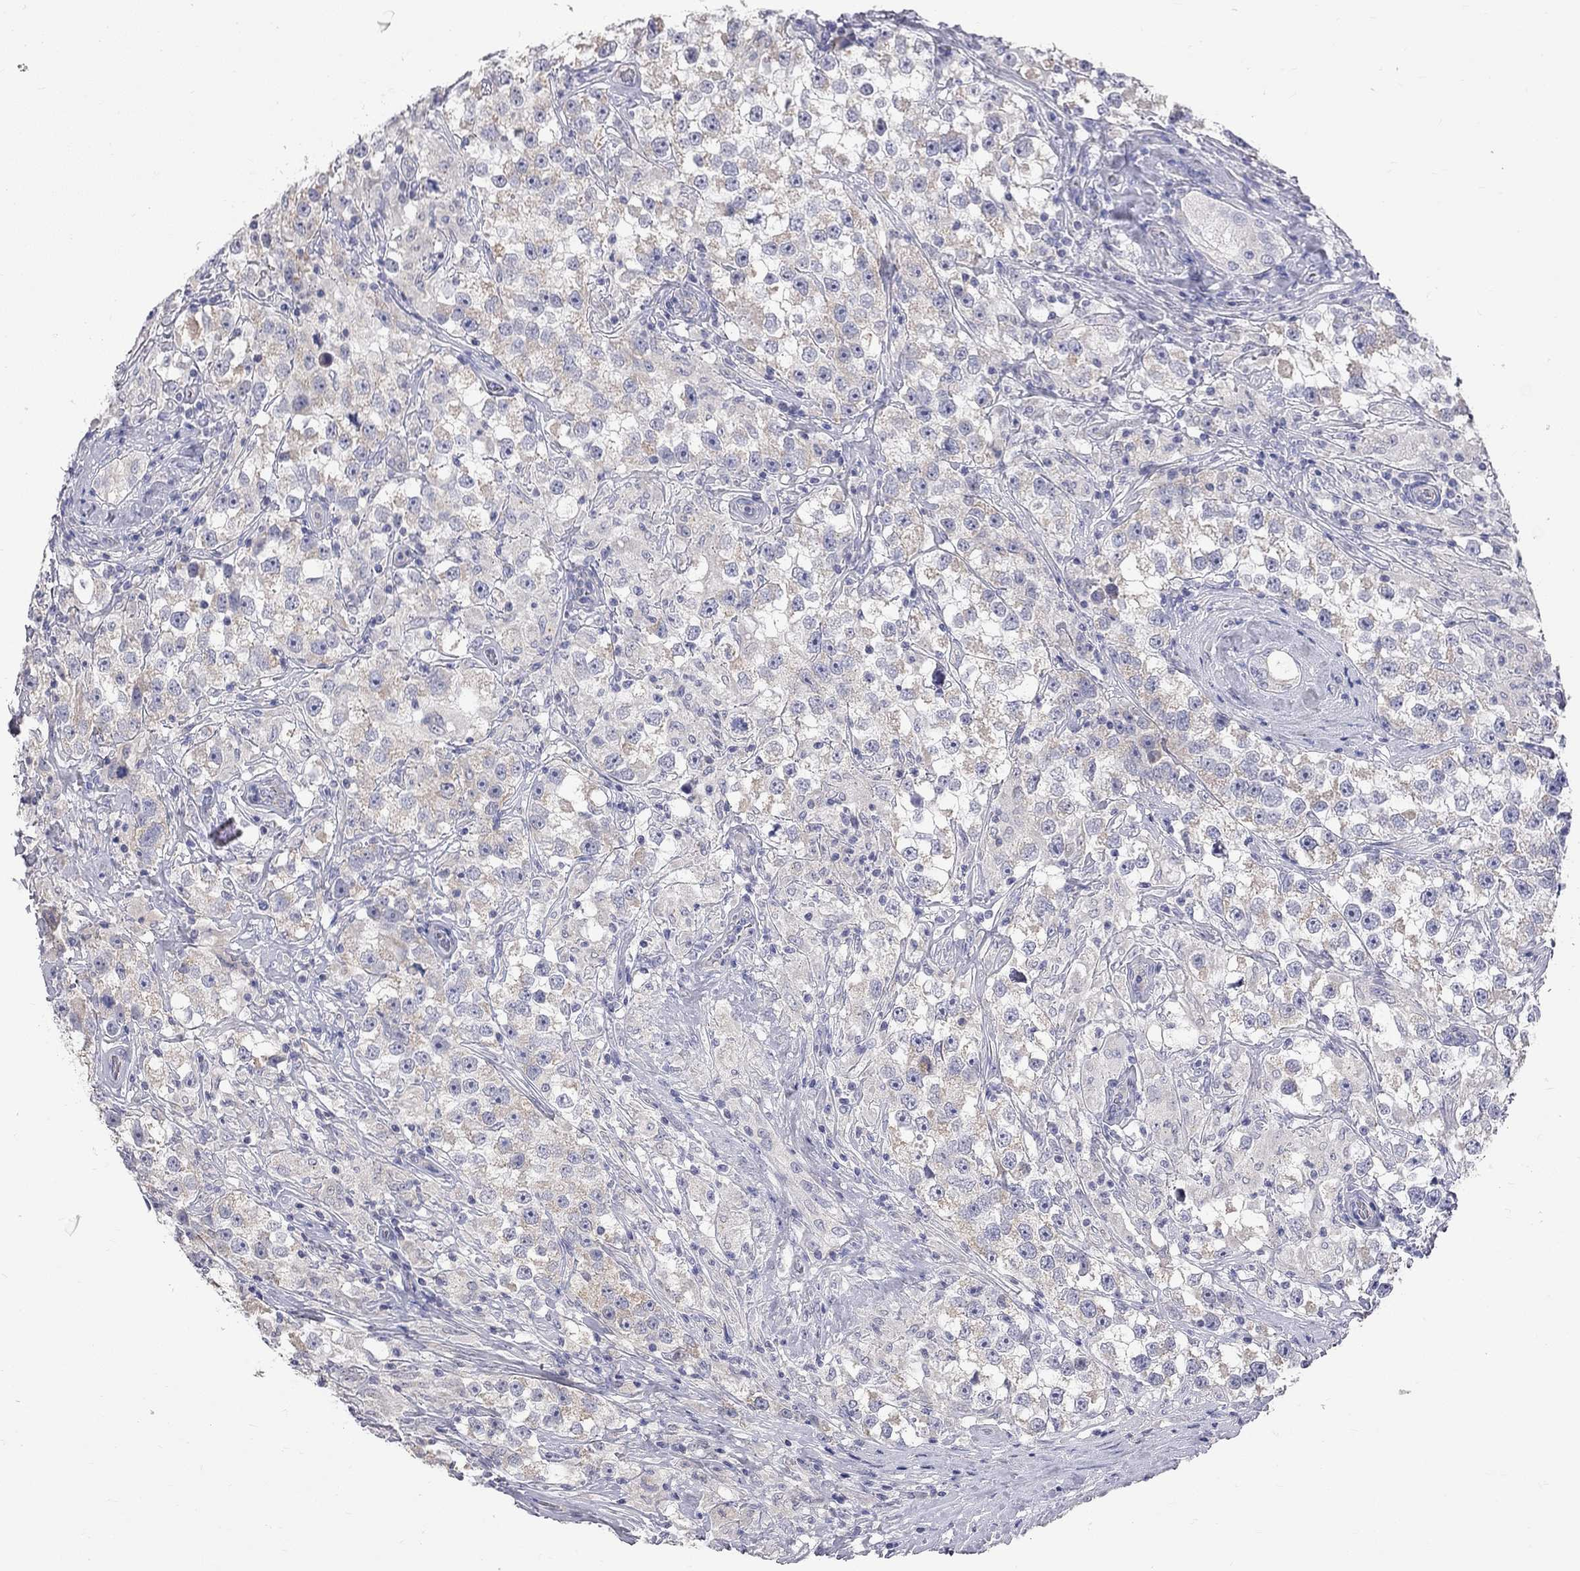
{"staining": {"intensity": "negative", "quantity": "none", "location": "none"}, "tissue": "testis cancer", "cell_type": "Tumor cells", "image_type": "cancer", "snomed": [{"axis": "morphology", "description": "Seminoma, NOS"}, {"axis": "topography", "description": "Testis"}], "caption": "Photomicrograph shows no significant protein expression in tumor cells of testis seminoma.", "gene": "OPRK1", "patient": {"sex": "male", "age": 46}}